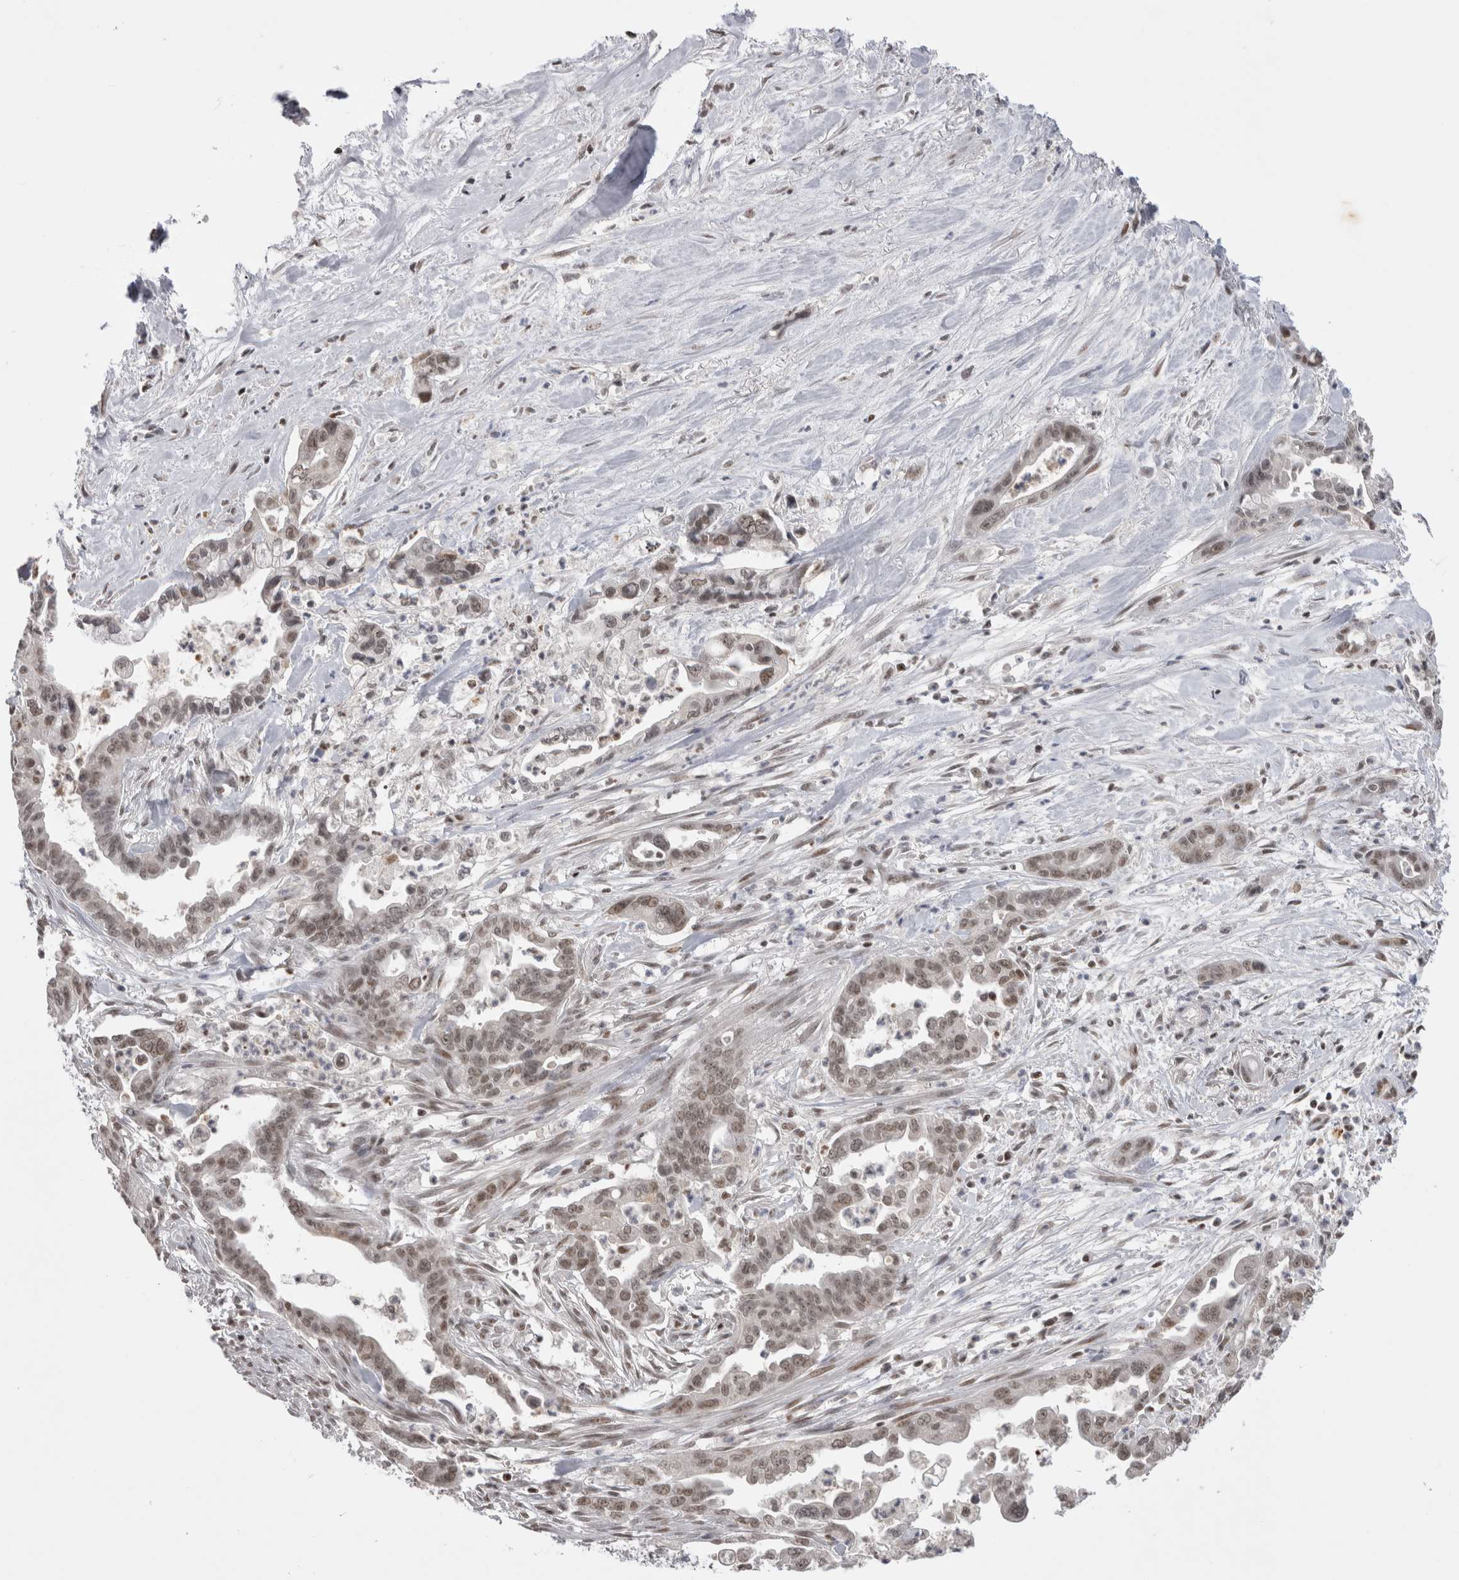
{"staining": {"intensity": "weak", "quantity": ">75%", "location": "nuclear"}, "tissue": "pancreatic cancer", "cell_type": "Tumor cells", "image_type": "cancer", "snomed": [{"axis": "morphology", "description": "Adenocarcinoma, NOS"}, {"axis": "topography", "description": "Pancreas"}], "caption": "Immunohistochemistry (DAB) staining of human pancreatic cancer demonstrates weak nuclear protein positivity in about >75% of tumor cells.", "gene": "DAXX", "patient": {"sex": "male", "age": 70}}